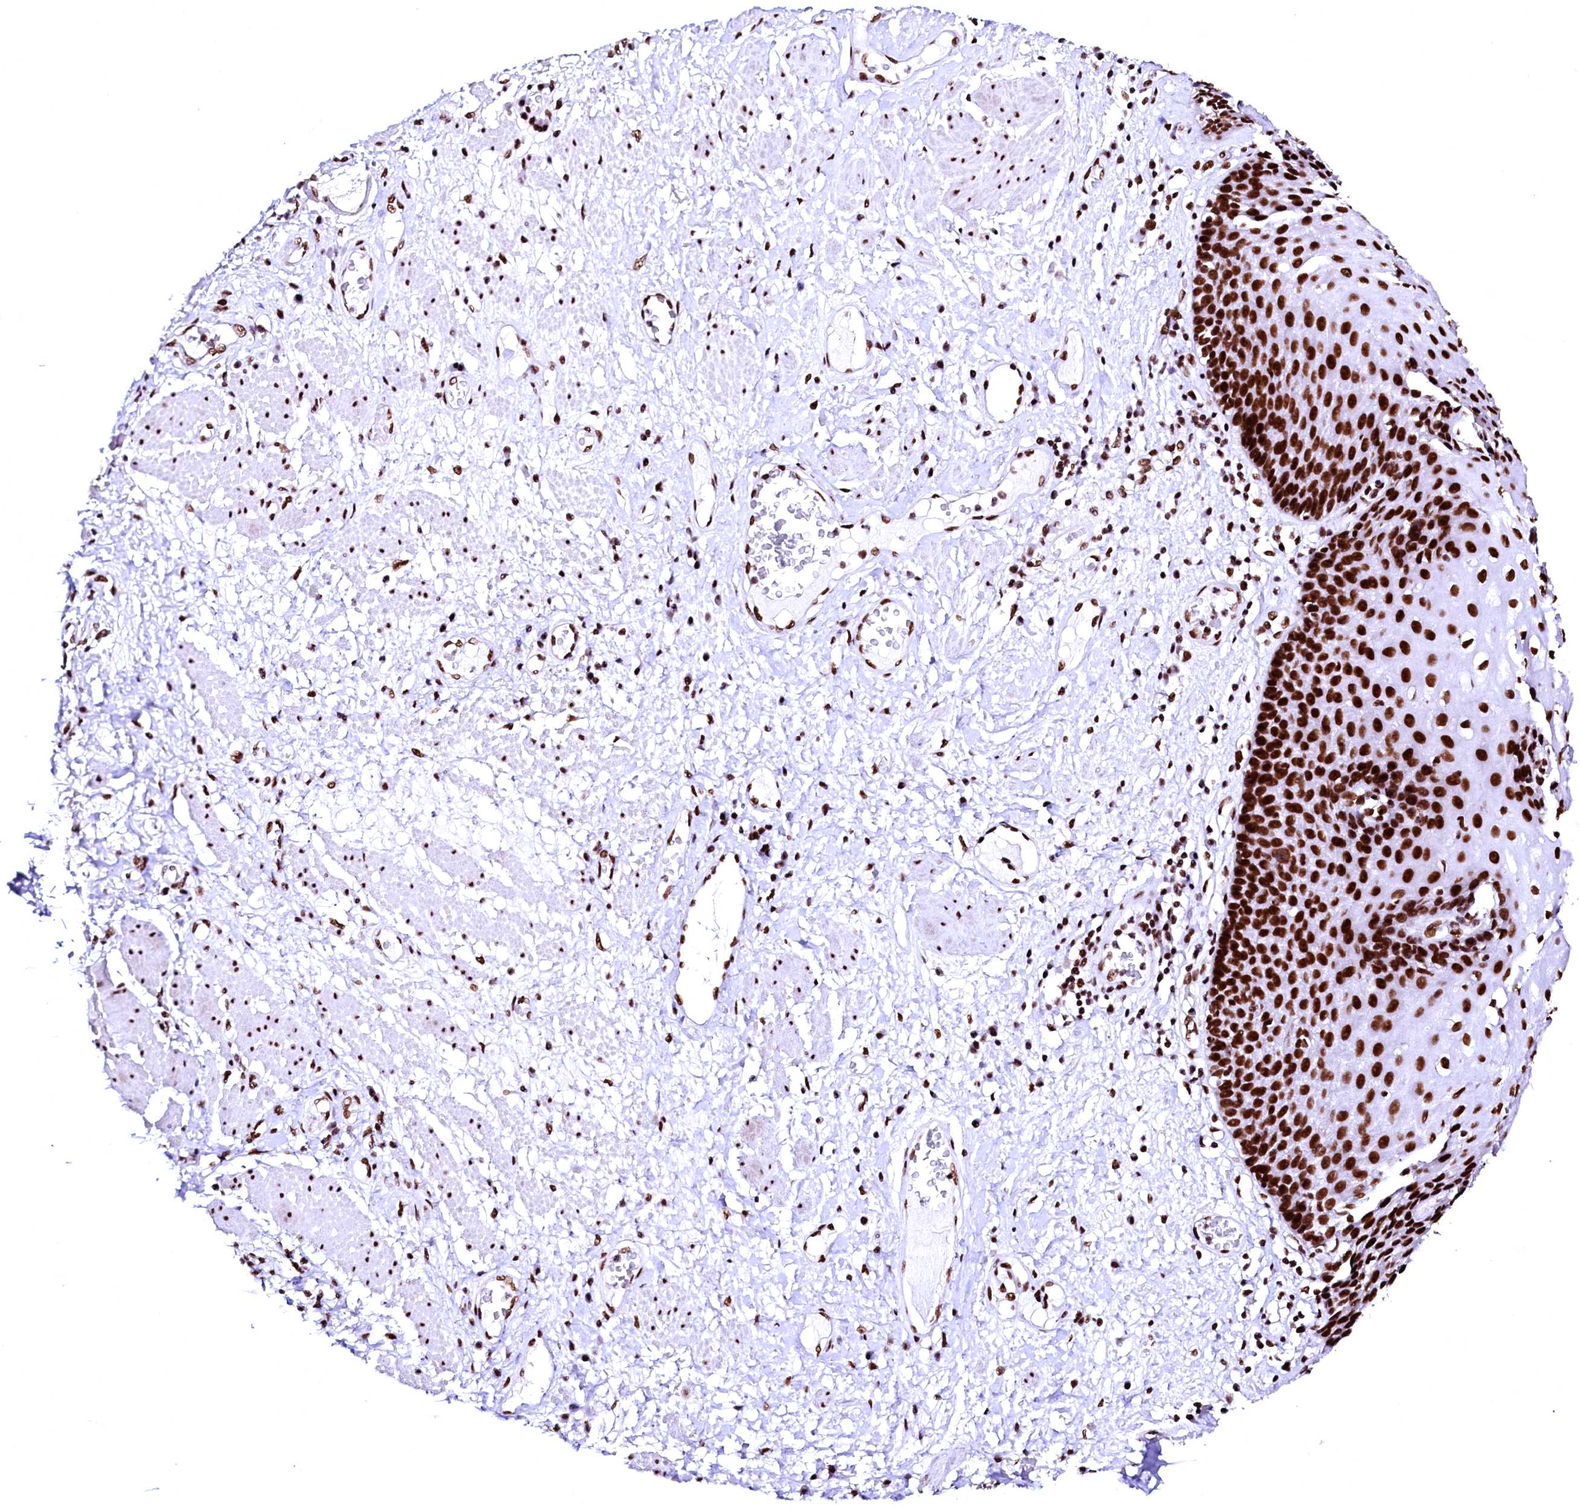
{"staining": {"intensity": "strong", "quantity": ">75%", "location": "nuclear"}, "tissue": "esophagus", "cell_type": "Squamous epithelial cells", "image_type": "normal", "snomed": [{"axis": "morphology", "description": "Normal tissue, NOS"}, {"axis": "morphology", "description": "Adenocarcinoma, NOS"}, {"axis": "topography", "description": "Esophagus"}], "caption": "Squamous epithelial cells display high levels of strong nuclear expression in approximately >75% of cells in unremarkable human esophagus.", "gene": "CPSF6", "patient": {"sex": "male", "age": 62}}